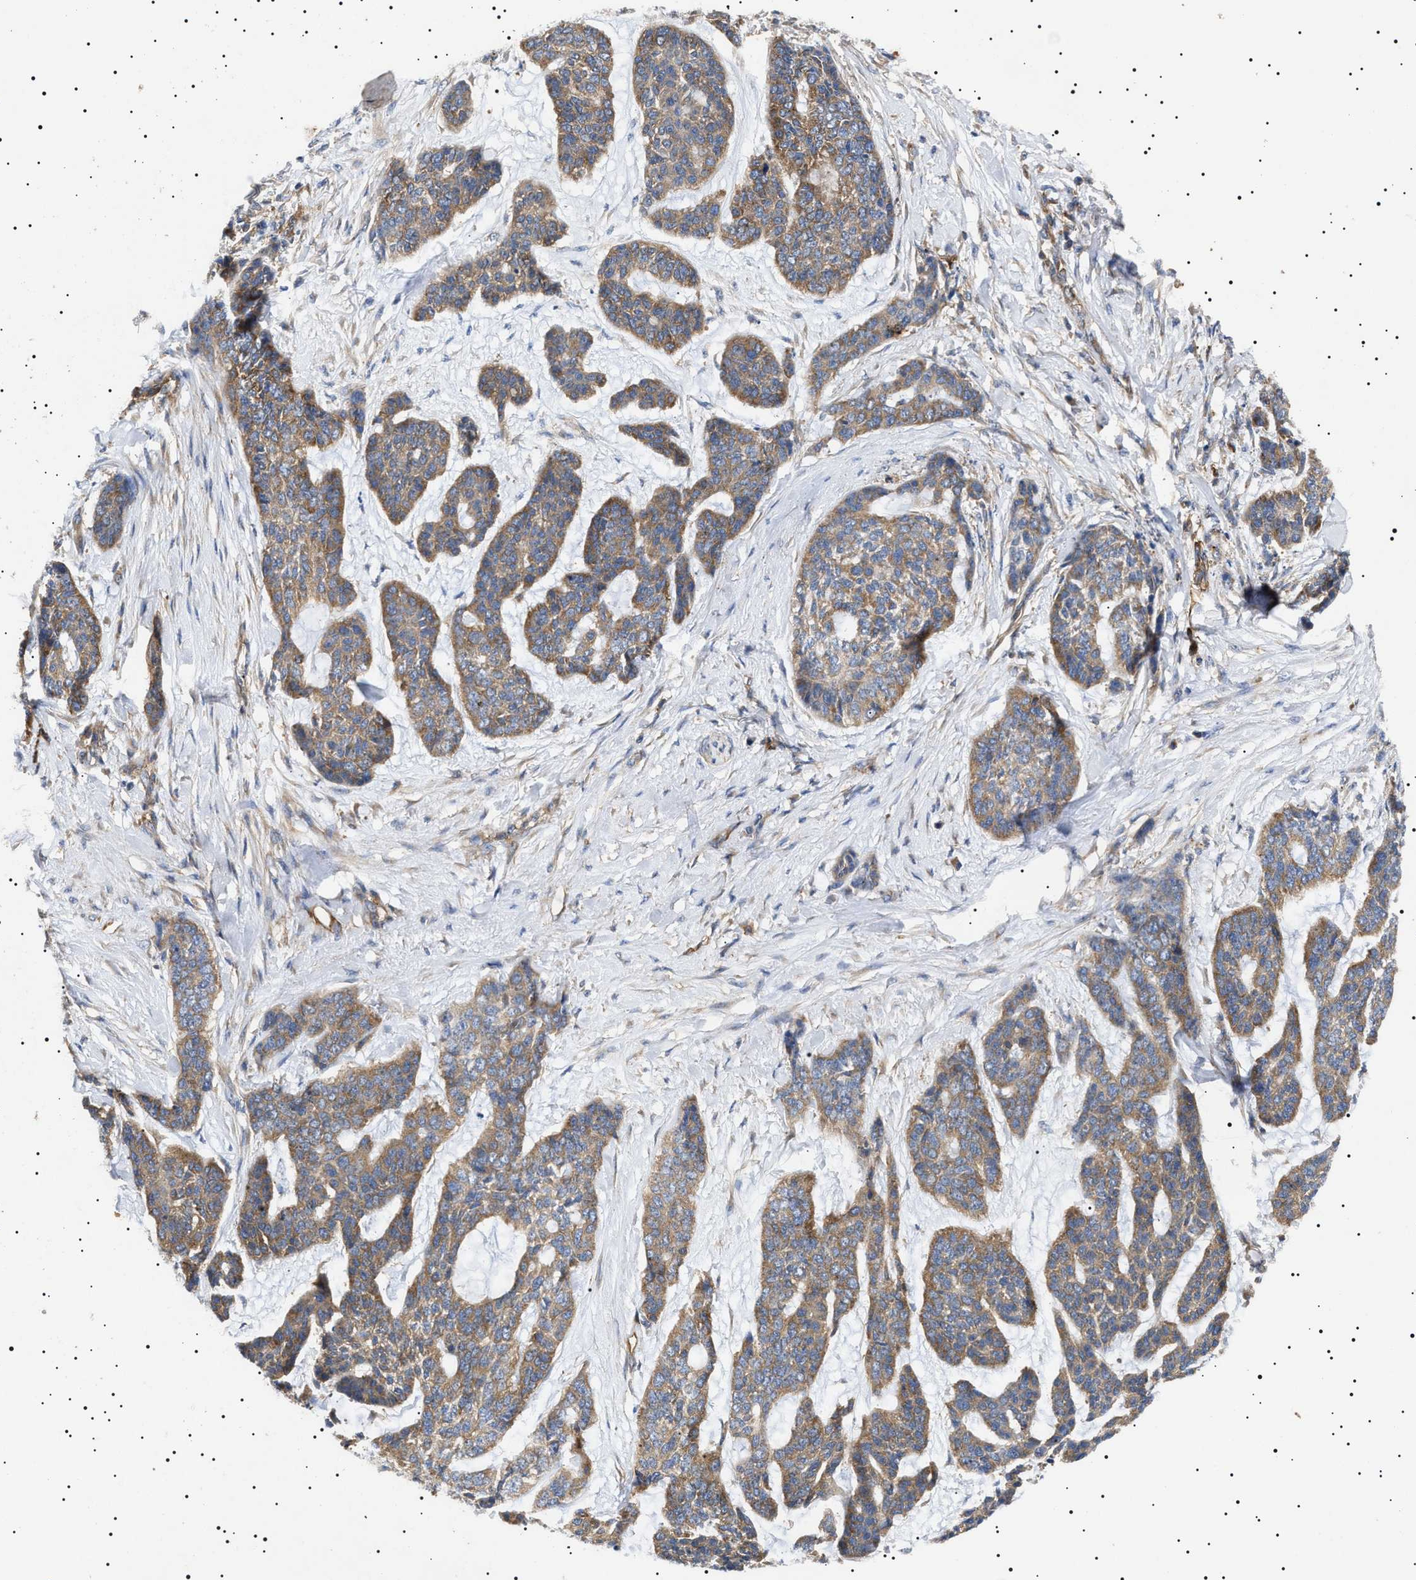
{"staining": {"intensity": "moderate", "quantity": ">75%", "location": "cytoplasmic/membranous"}, "tissue": "skin cancer", "cell_type": "Tumor cells", "image_type": "cancer", "snomed": [{"axis": "morphology", "description": "Basal cell carcinoma"}, {"axis": "topography", "description": "Skin"}], "caption": "There is medium levels of moderate cytoplasmic/membranous expression in tumor cells of basal cell carcinoma (skin), as demonstrated by immunohistochemical staining (brown color).", "gene": "TPP2", "patient": {"sex": "female", "age": 64}}